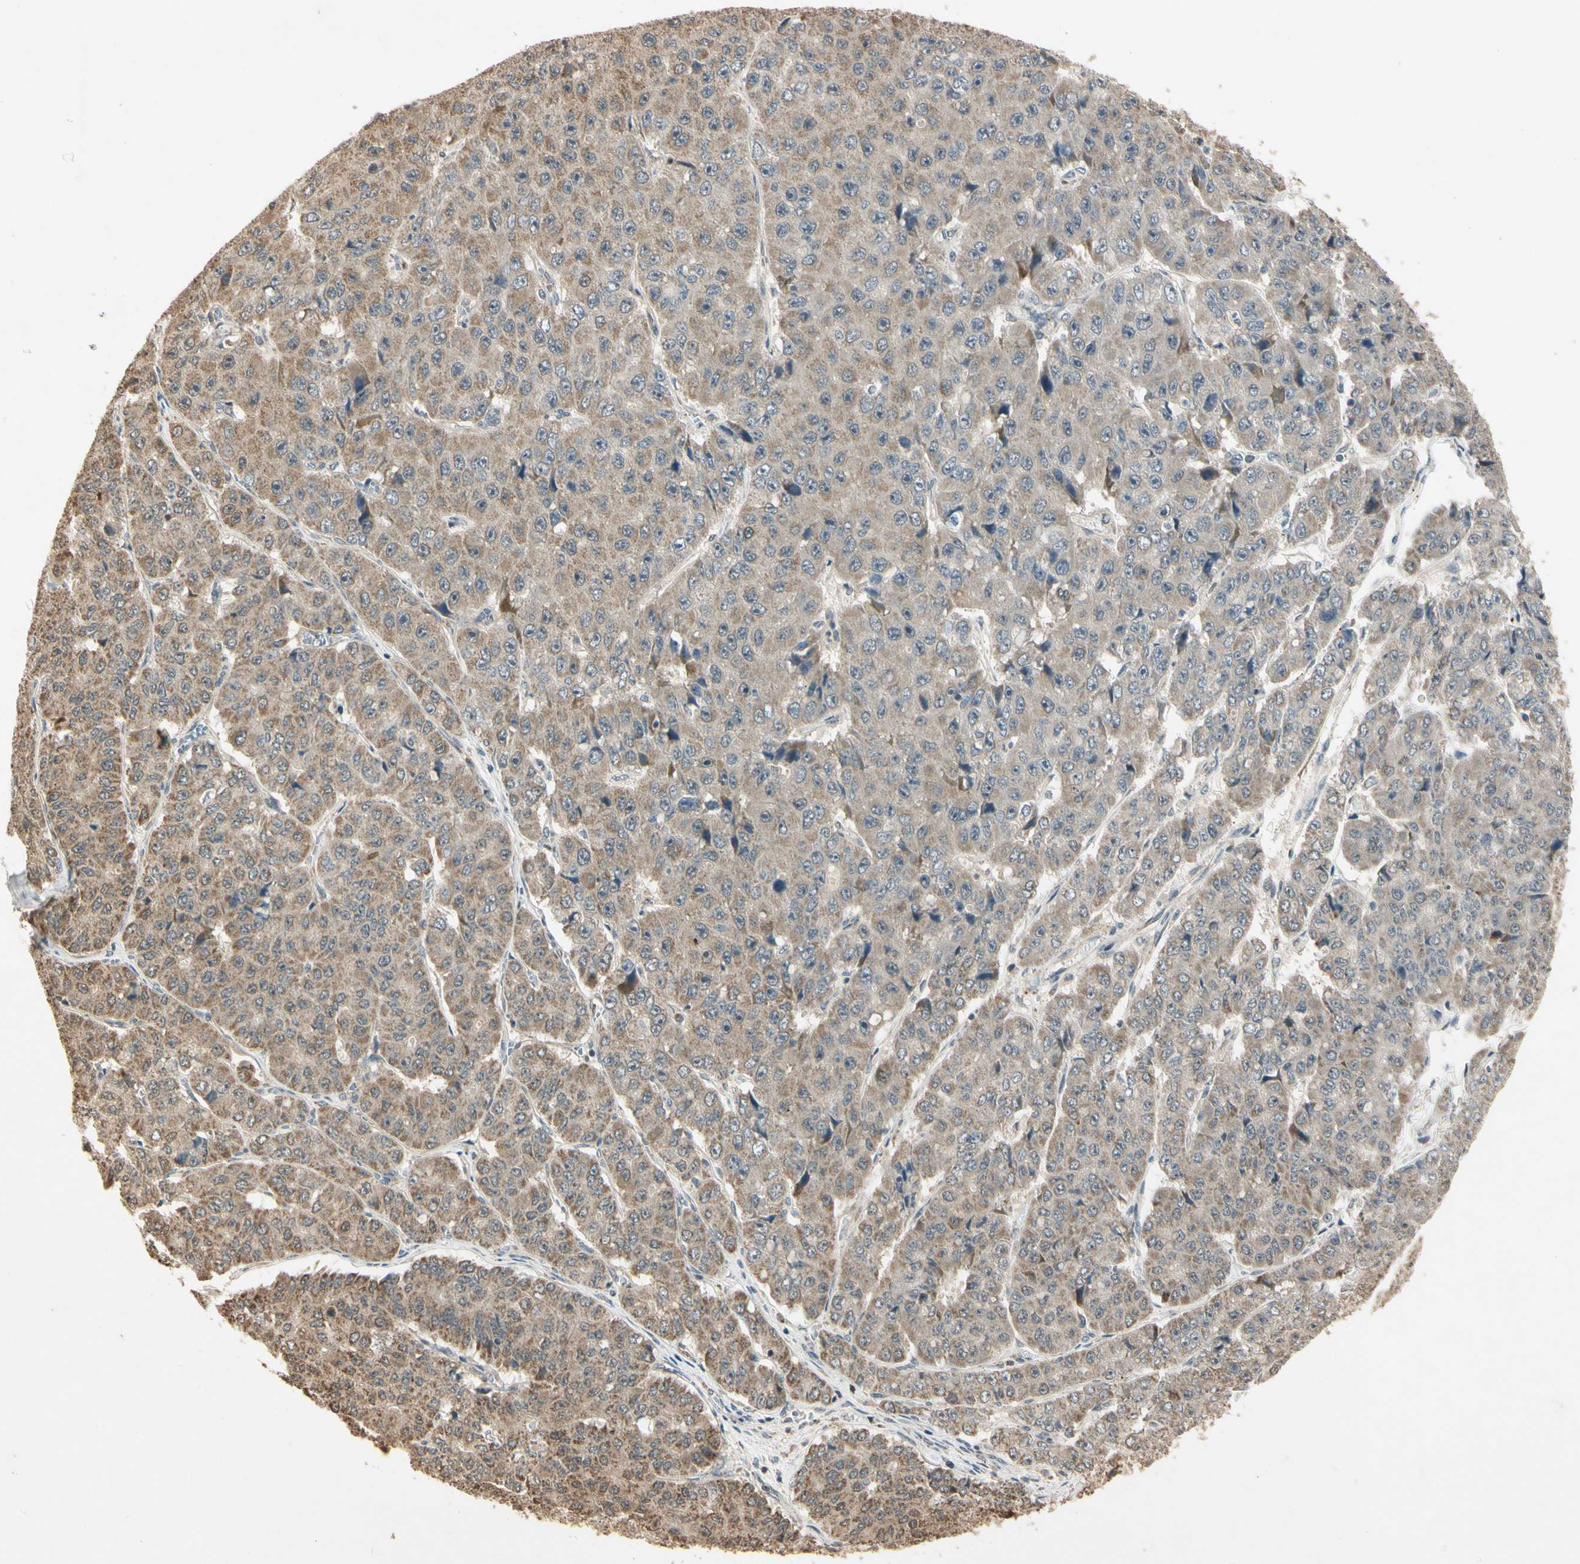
{"staining": {"intensity": "weak", "quantity": ">75%", "location": "cytoplasmic/membranous"}, "tissue": "pancreatic cancer", "cell_type": "Tumor cells", "image_type": "cancer", "snomed": [{"axis": "morphology", "description": "Adenocarcinoma, NOS"}, {"axis": "topography", "description": "Pancreas"}], "caption": "Human pancreatic cancer (adenocarcinoma) stained for a protein (brown) demonstrates weak cytoplasmic/membranous positive expression in about >75% of tumor cells.", "gene": "PRDX5", "patient": {"sex": "male", "age": 50}}